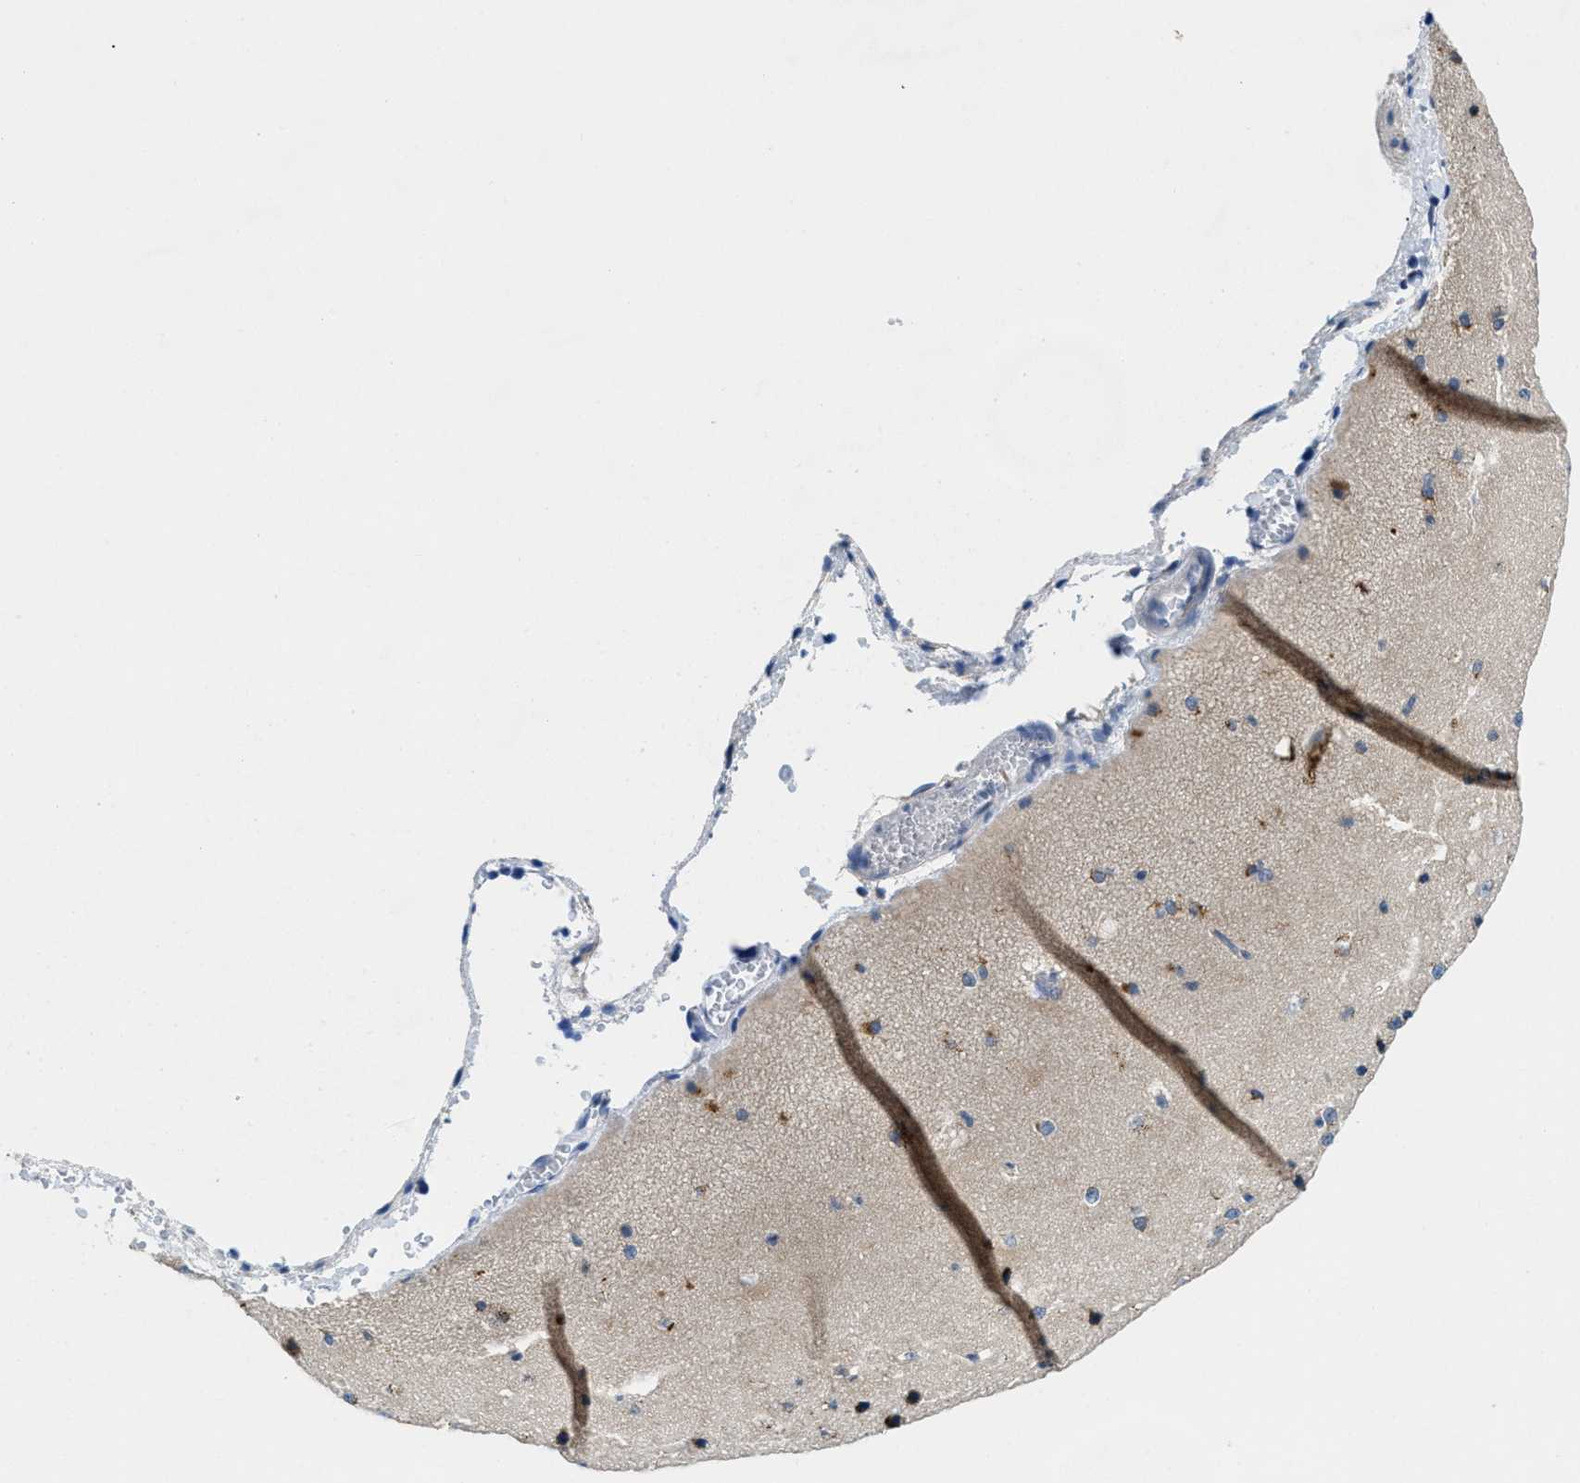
{"staining": {"intensity": "weak", "quantity": "25%-75%", "location": "cytoplasmic/membranous"}, "tissue": "cerebral cortex", "cell_type": "Endothelial cells", "image_type": "normal", "snomed": [{"axis": "morphology", "description": "Normal tissue, NOS"}, {"axis": "morphology", "description": "Developmental malformation"}, {"axis": "topography", "description": "Cerebral cortex"}], "caption": "A photomicrograph of cerebral cortex stained for a protein reveals weak cytoplasmic/membranous brown staining in endothelial cells.", "gene": "TSPAN3", "patient": {"sex": "female", "age": 30}}